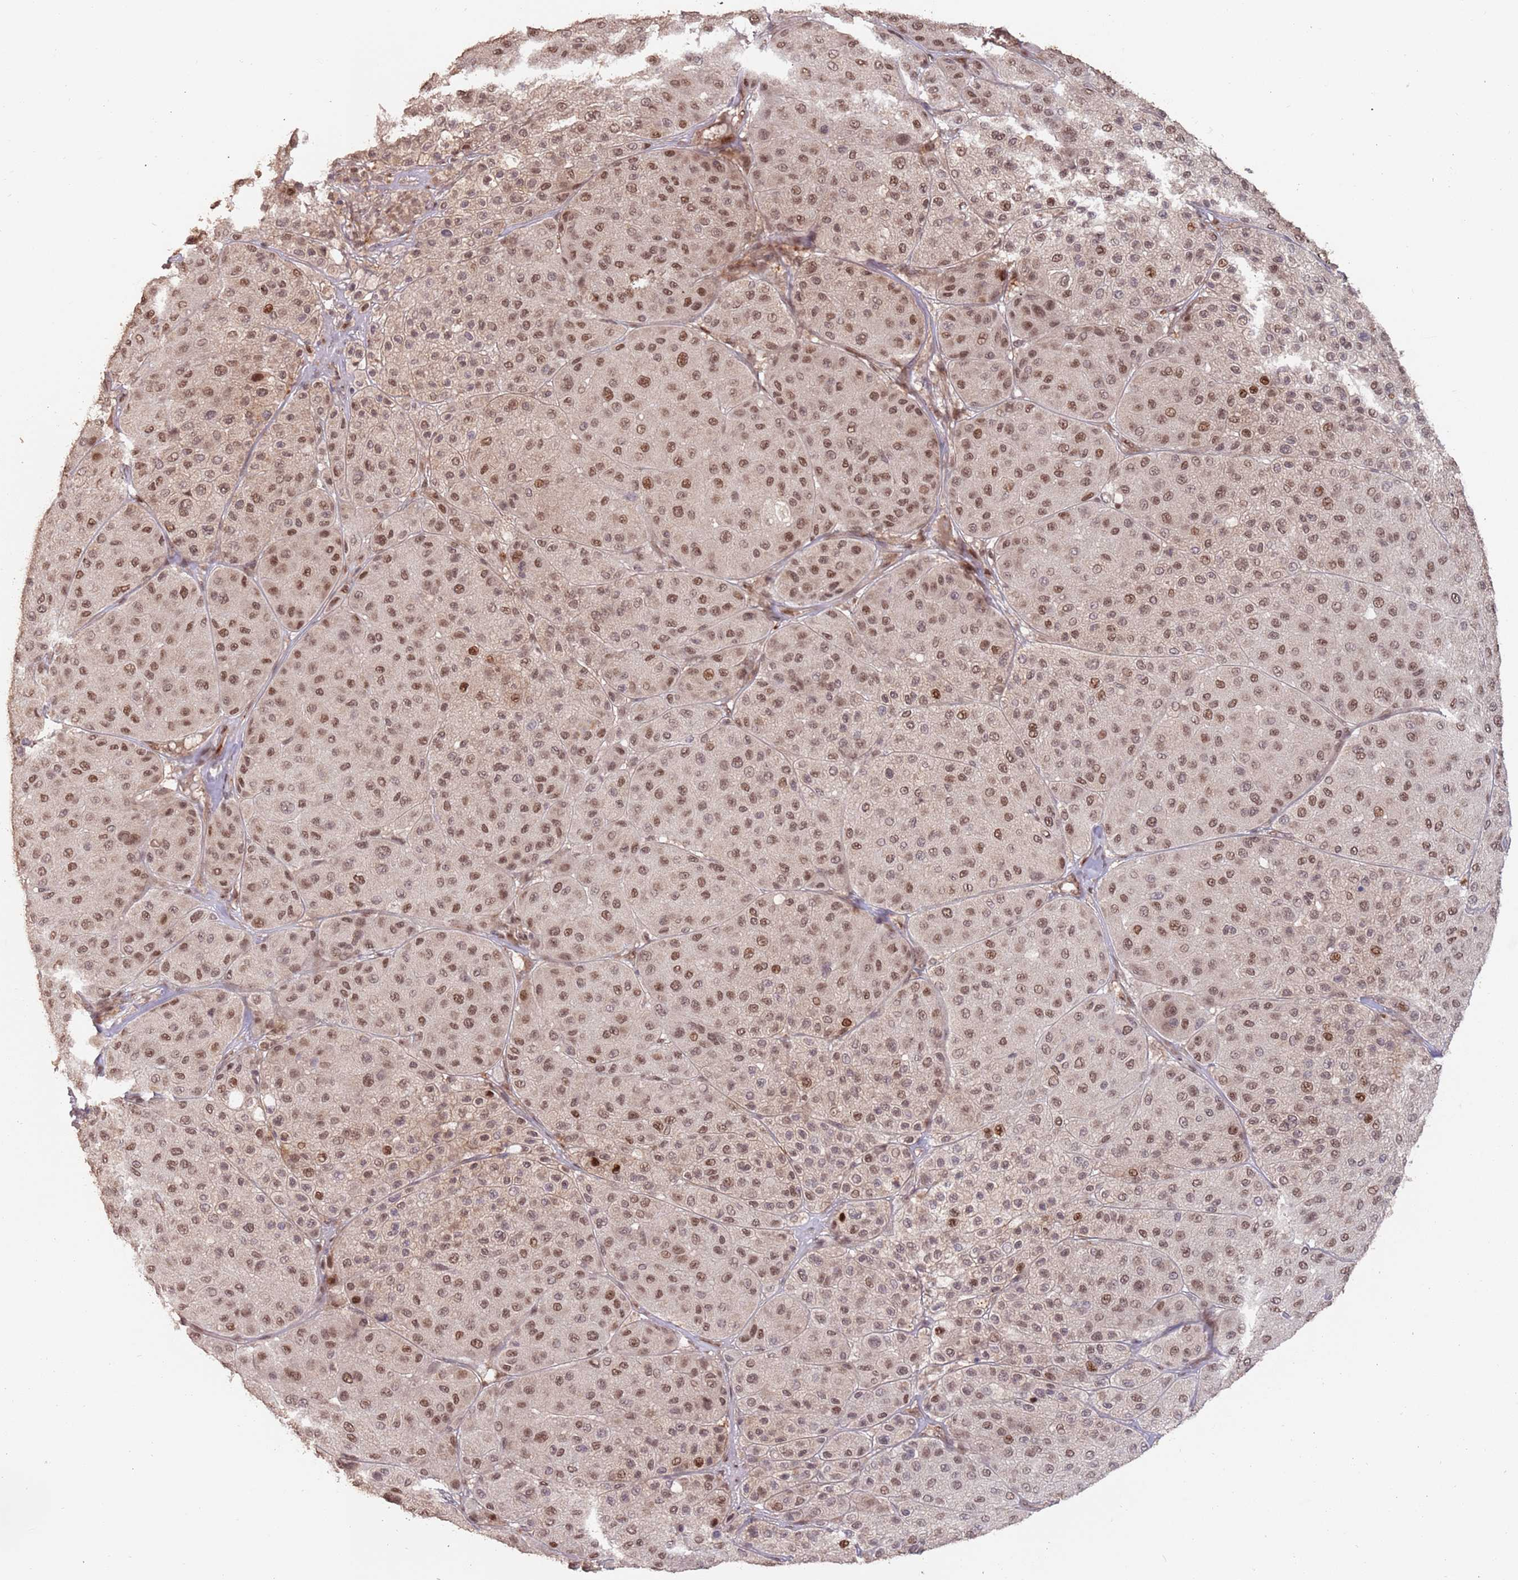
{"staining": {"intensity": "moderate", "quantity": ">75%", "location": "nuclear"}, "tissue": "melanoma", "cell_type": "Tumor cells", "image_type": "cancer", "snomed": [{"axis": "morphology", "description": "Malignant melanoma, Metastatic site"}, {"axis": "topography", "description": "Smooth muscle"}], "caption": "High-magnification brightfield microscopy of malignant melanoma (metastatic site) stained with DAB (3,3'-diaminobenzidine) (brown) and counterstained with hematoxylin (blue). tumor cells exhibit moderate nuclear positivity is appreciated in about>75% of cells. (brown staining indicates protein expression, while blue staining denotes nuclei).", "gene": "RFXANK", "patient": {"sex": "male", "age": 41}}